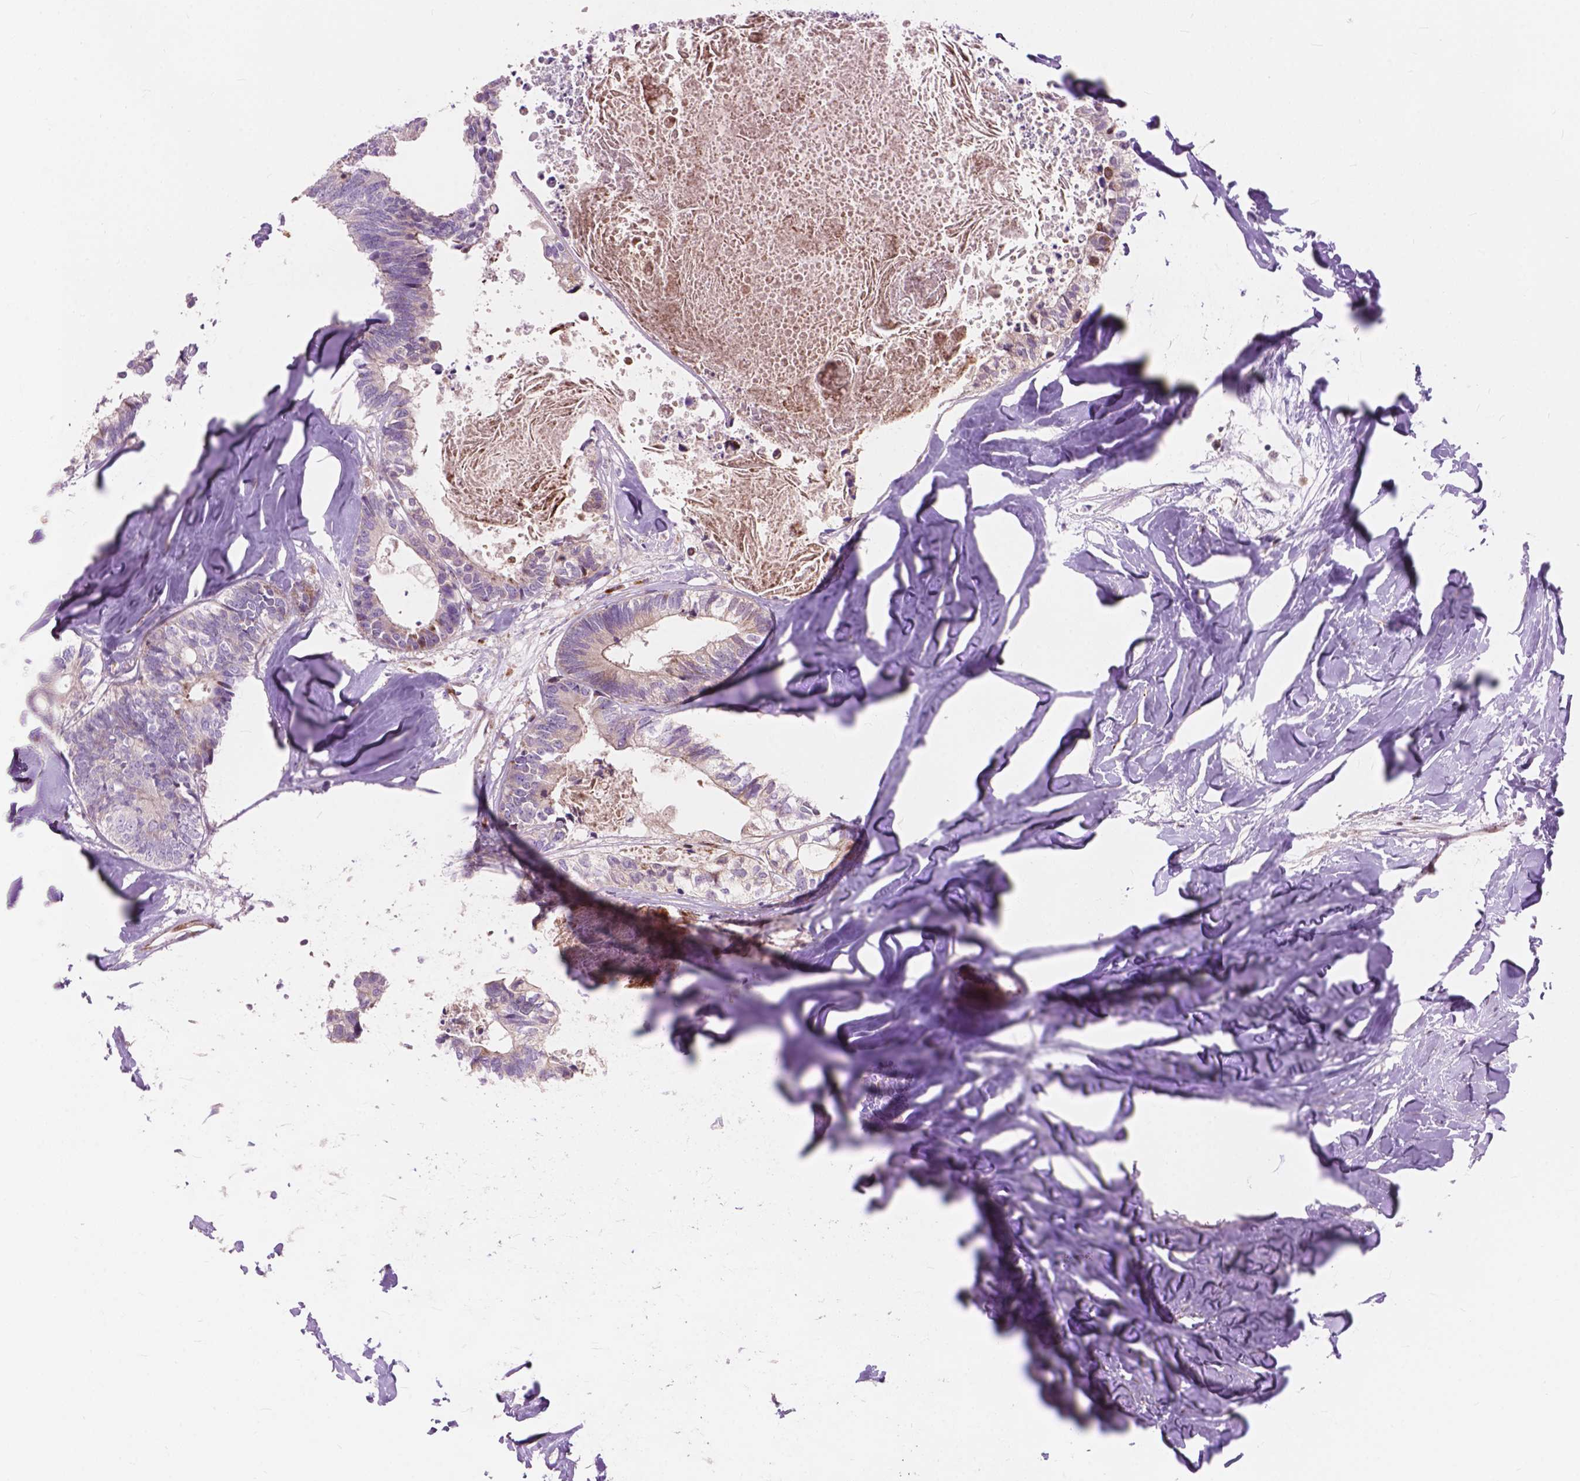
{"staining": {"intensity": "negative", "quantity": "none", "location": "none"}, "tissue": "colorectal cancer", "cell_type": "Tumor cells", "image_type": "cancer", "snomed": [{"axis": "morphology", "description": "Adenocarcinoma, NOS"}, {"axis": "topography", "description": "Colon"}, {"axis": "topography", "description": "Rectum"}], "caption": "A histopathology image of human adenocarcinoma (colorectal) is negative for staining in tumor cells.", "gene": "MORN1", "patient": {"sex": "male", "age": 57}}